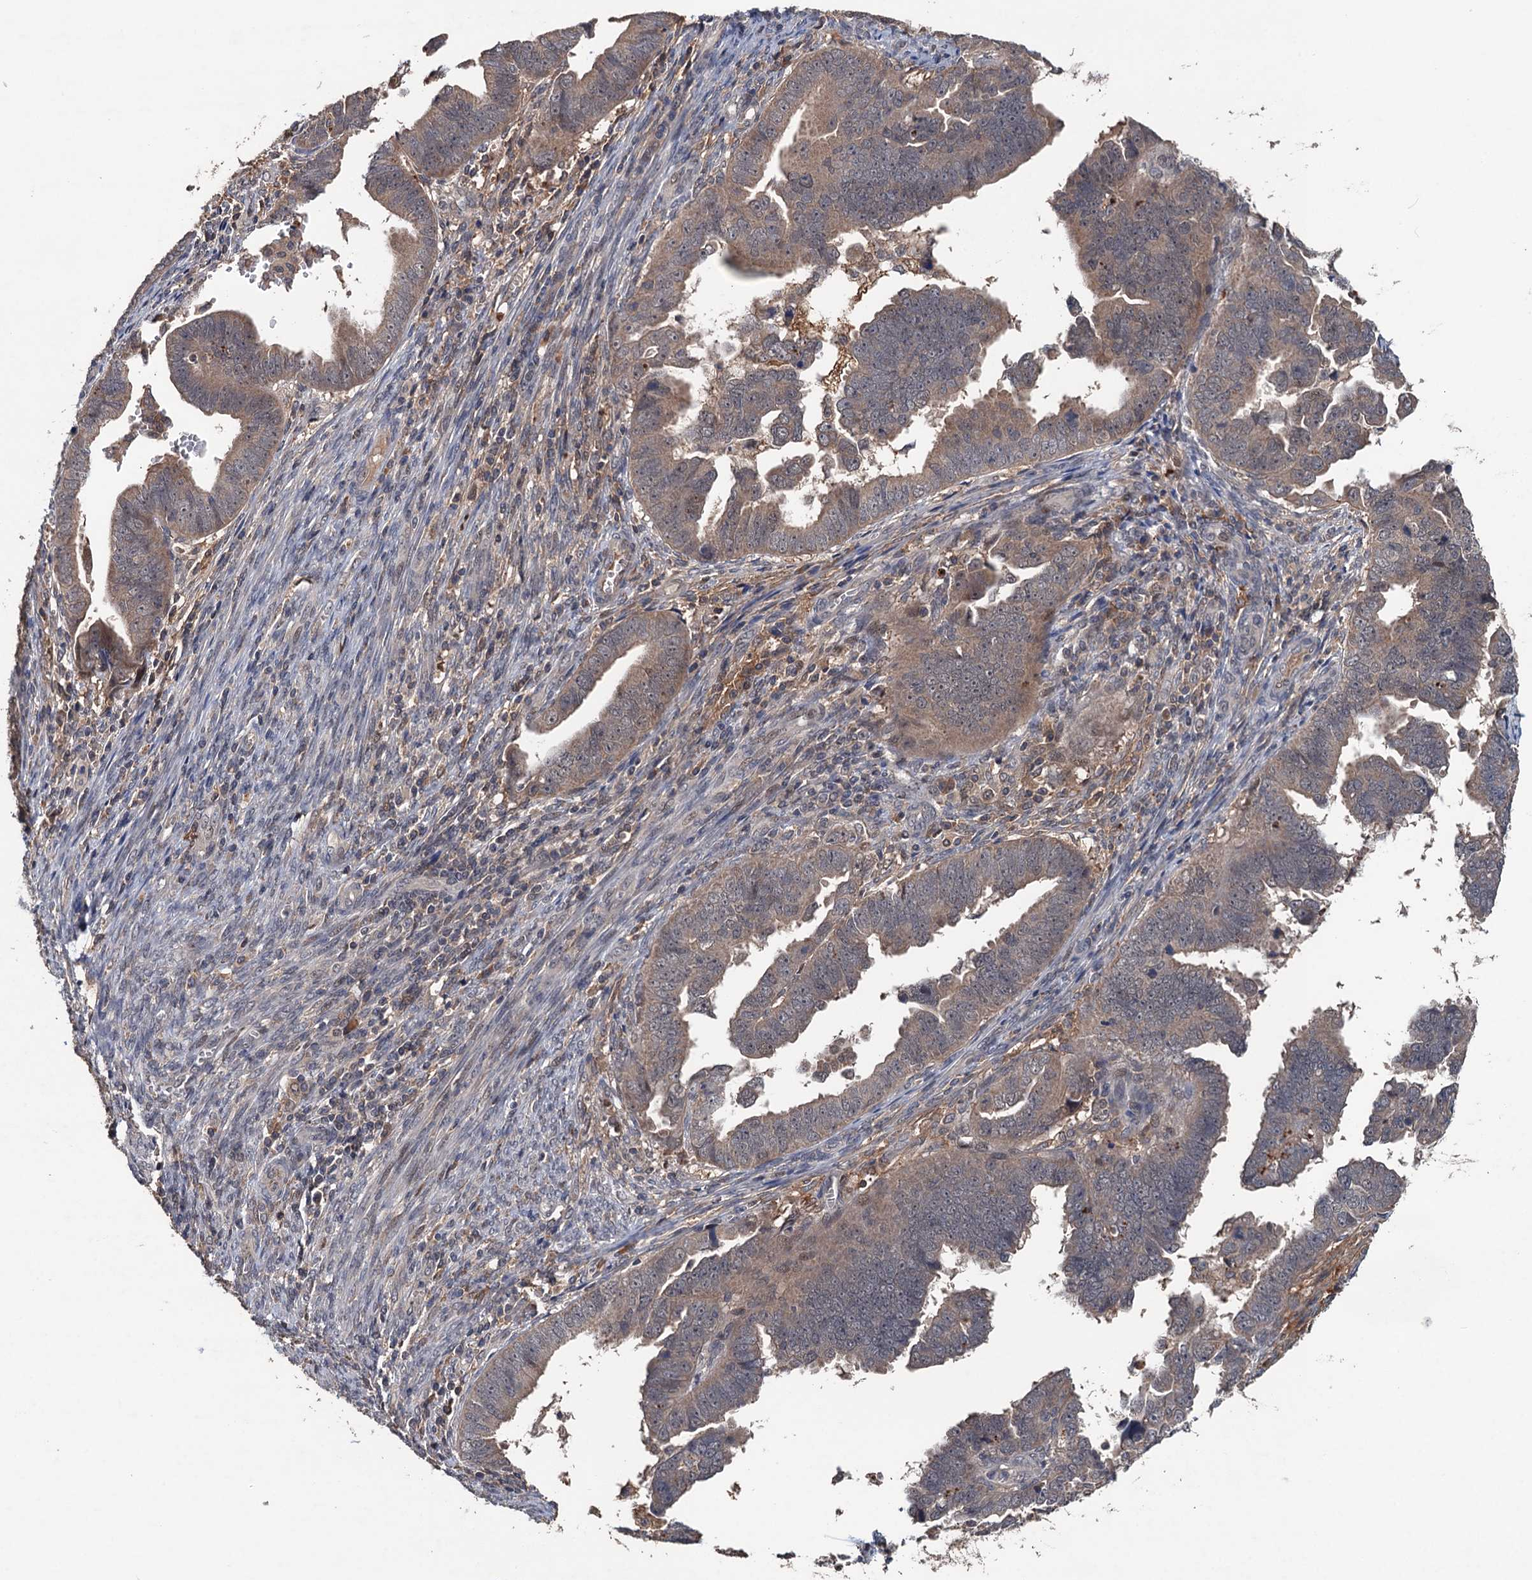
{"staining": {"intensity": "moderate", "quantity": ">75%", "location": "cytoplasmic/membranous"}, "tissue": "endometrial cancer", "cell_type": "Tumor cells", "image_type": "cancer", "snomed": [{"axis": "morphology", "description": "Adenocarcinoma, NOS"}, {"axis": "topography", "description": "Endometrium"}], "caption": "The immunohistochemical stain shows moderate cytoplasmic/membranous expression in tumor cells of endometrial cancer (adenocarcinoma) tissue. (DAB (3,3'-diaminobenzidine) = brown stain, brightfield microscopy at high magnification).", "gene": "ZNF438", "patient": {"sex": "female", "age": 75}}